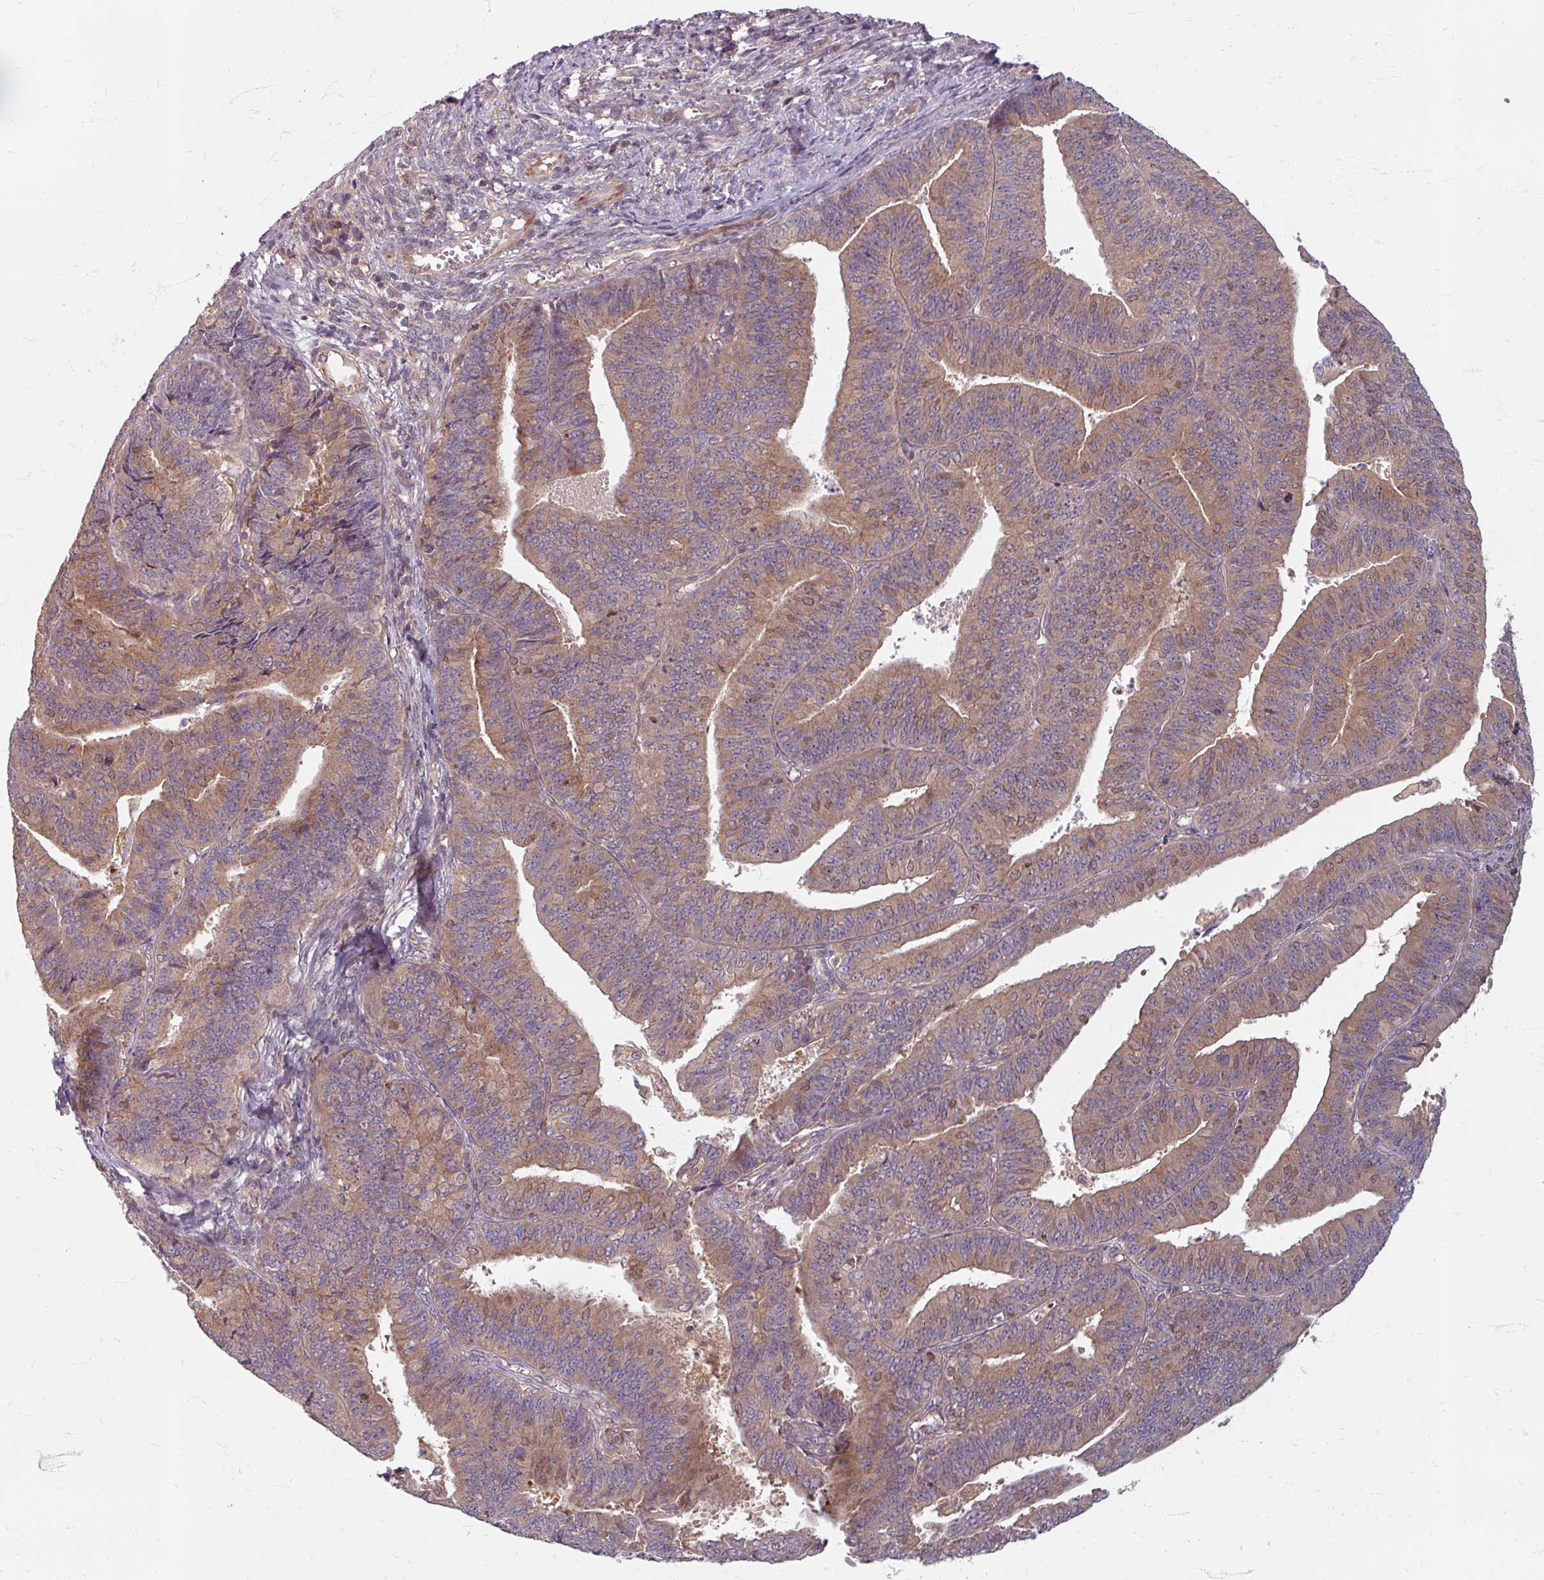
{"staining": {"intensity": "moderate", "quantity": ">75%", "location": "cytoplasmic/membranous,nuclear"}, "tissue": "endometrial cancer", "cell_type": "Tumor cells", "image_type": "cancer", "snomed": [{"axis": "morphology", "description": "Adenocarcinoma, NOS"}, {"axis": "topography", "description": "Endometrium"}], "caption": "Brown immunohistochemical staining in endometrial adenocarcinoma reveals moderate cytoplasmic/membranous and nuclear positivity in approximately >75% of tumor cells.", "gene": "STAM", "patient": {"sex": "female", "age": 73}}